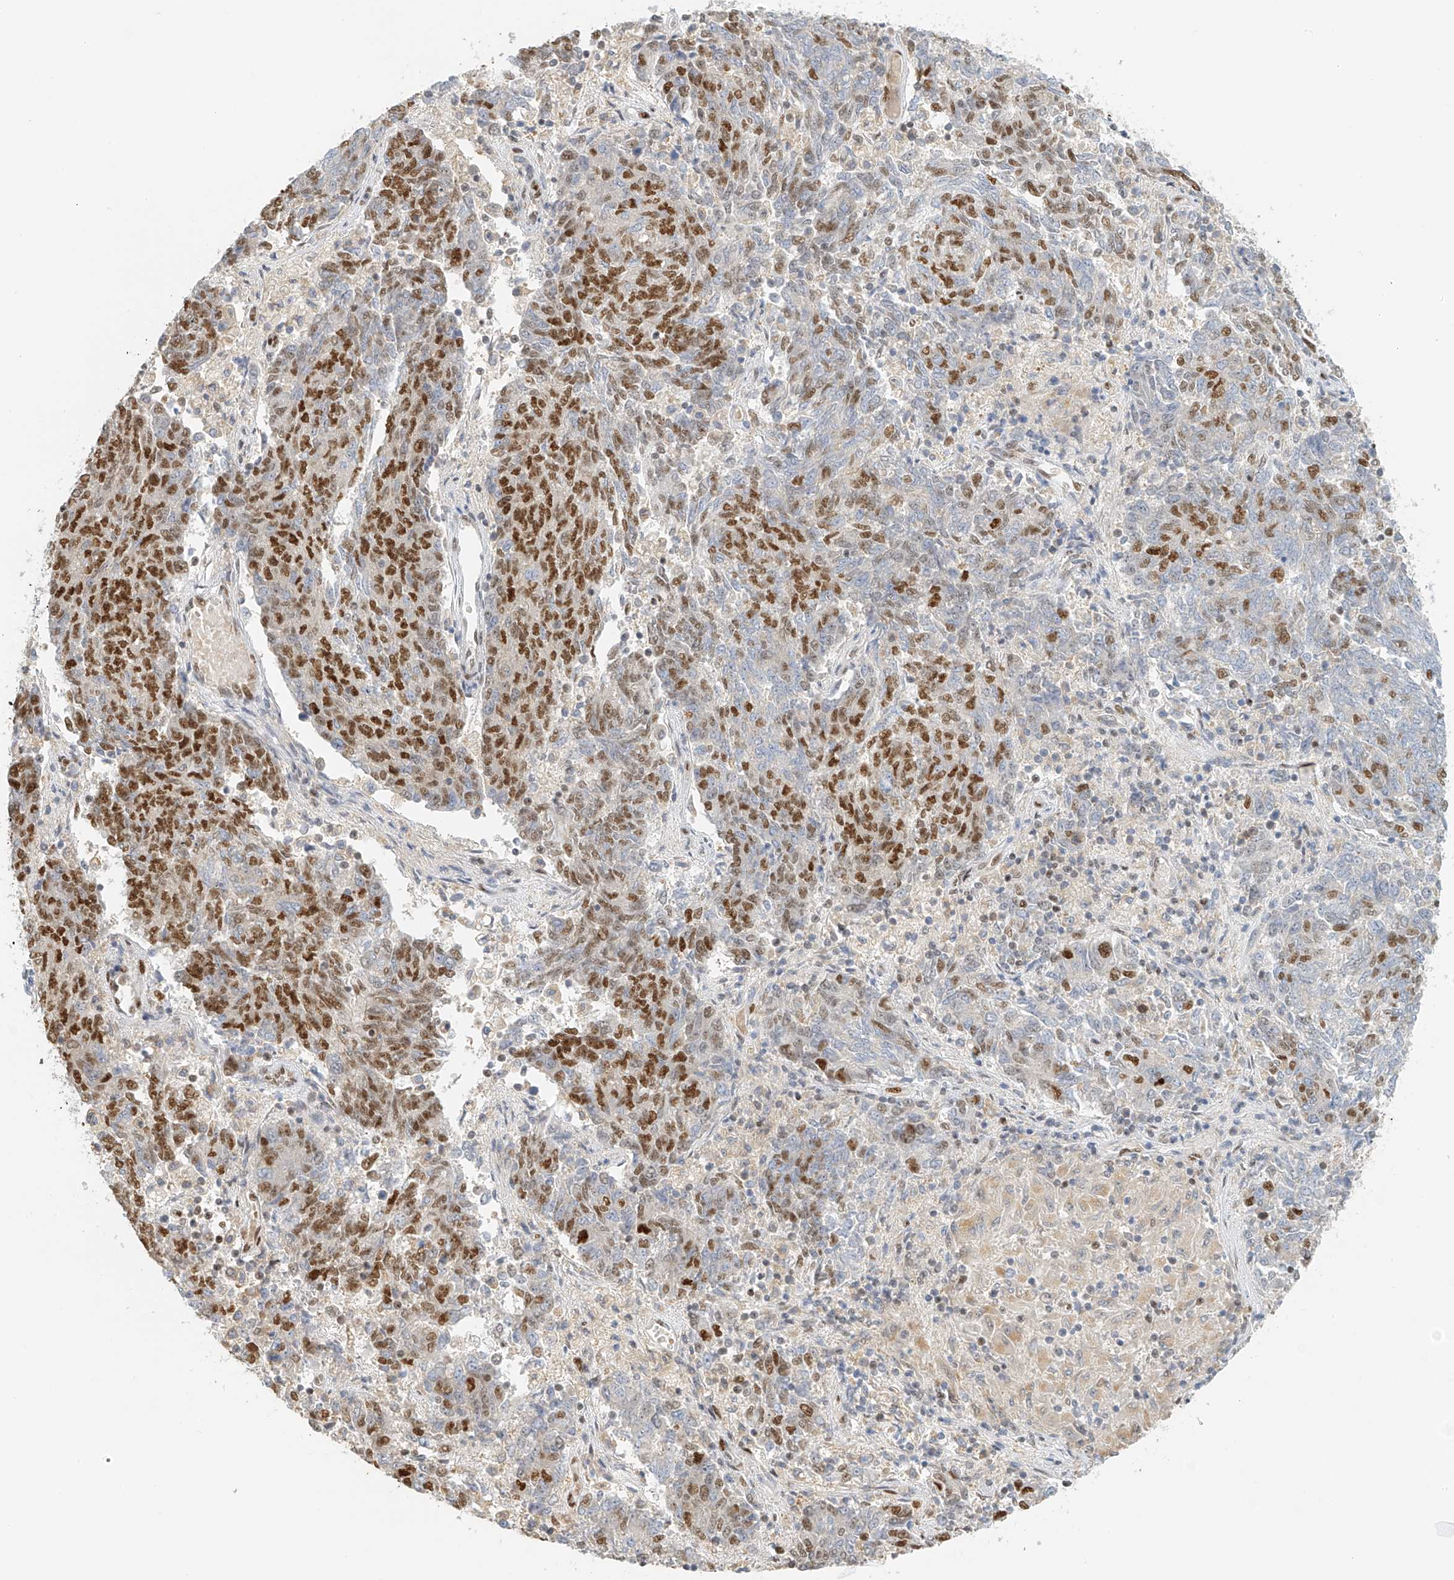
{"staining": {"intensity": "moderate", "quantity": "25%-75%", "location": "nuclear"}, "tissue": "endometrial cancer", "cell_type": "Tumor cells", "image_type": "cancer", "snomed": [{"axis": "morphology", "description": "Adenocarcinoma, NOS"}, {"axis": "topography", "description": "Endometrium"}], "caption": "Brown immunohistochemical staining in human endometrial cancer shows moderate nuclear expression in about 25%-75% of tumor cells. Using DAB (brown) and hematoxylin (blue) stains, captured at high magnification using brightfield microscopy.", "gene": "ZNF514", "patient": {"sex": "female", "age": 80}}